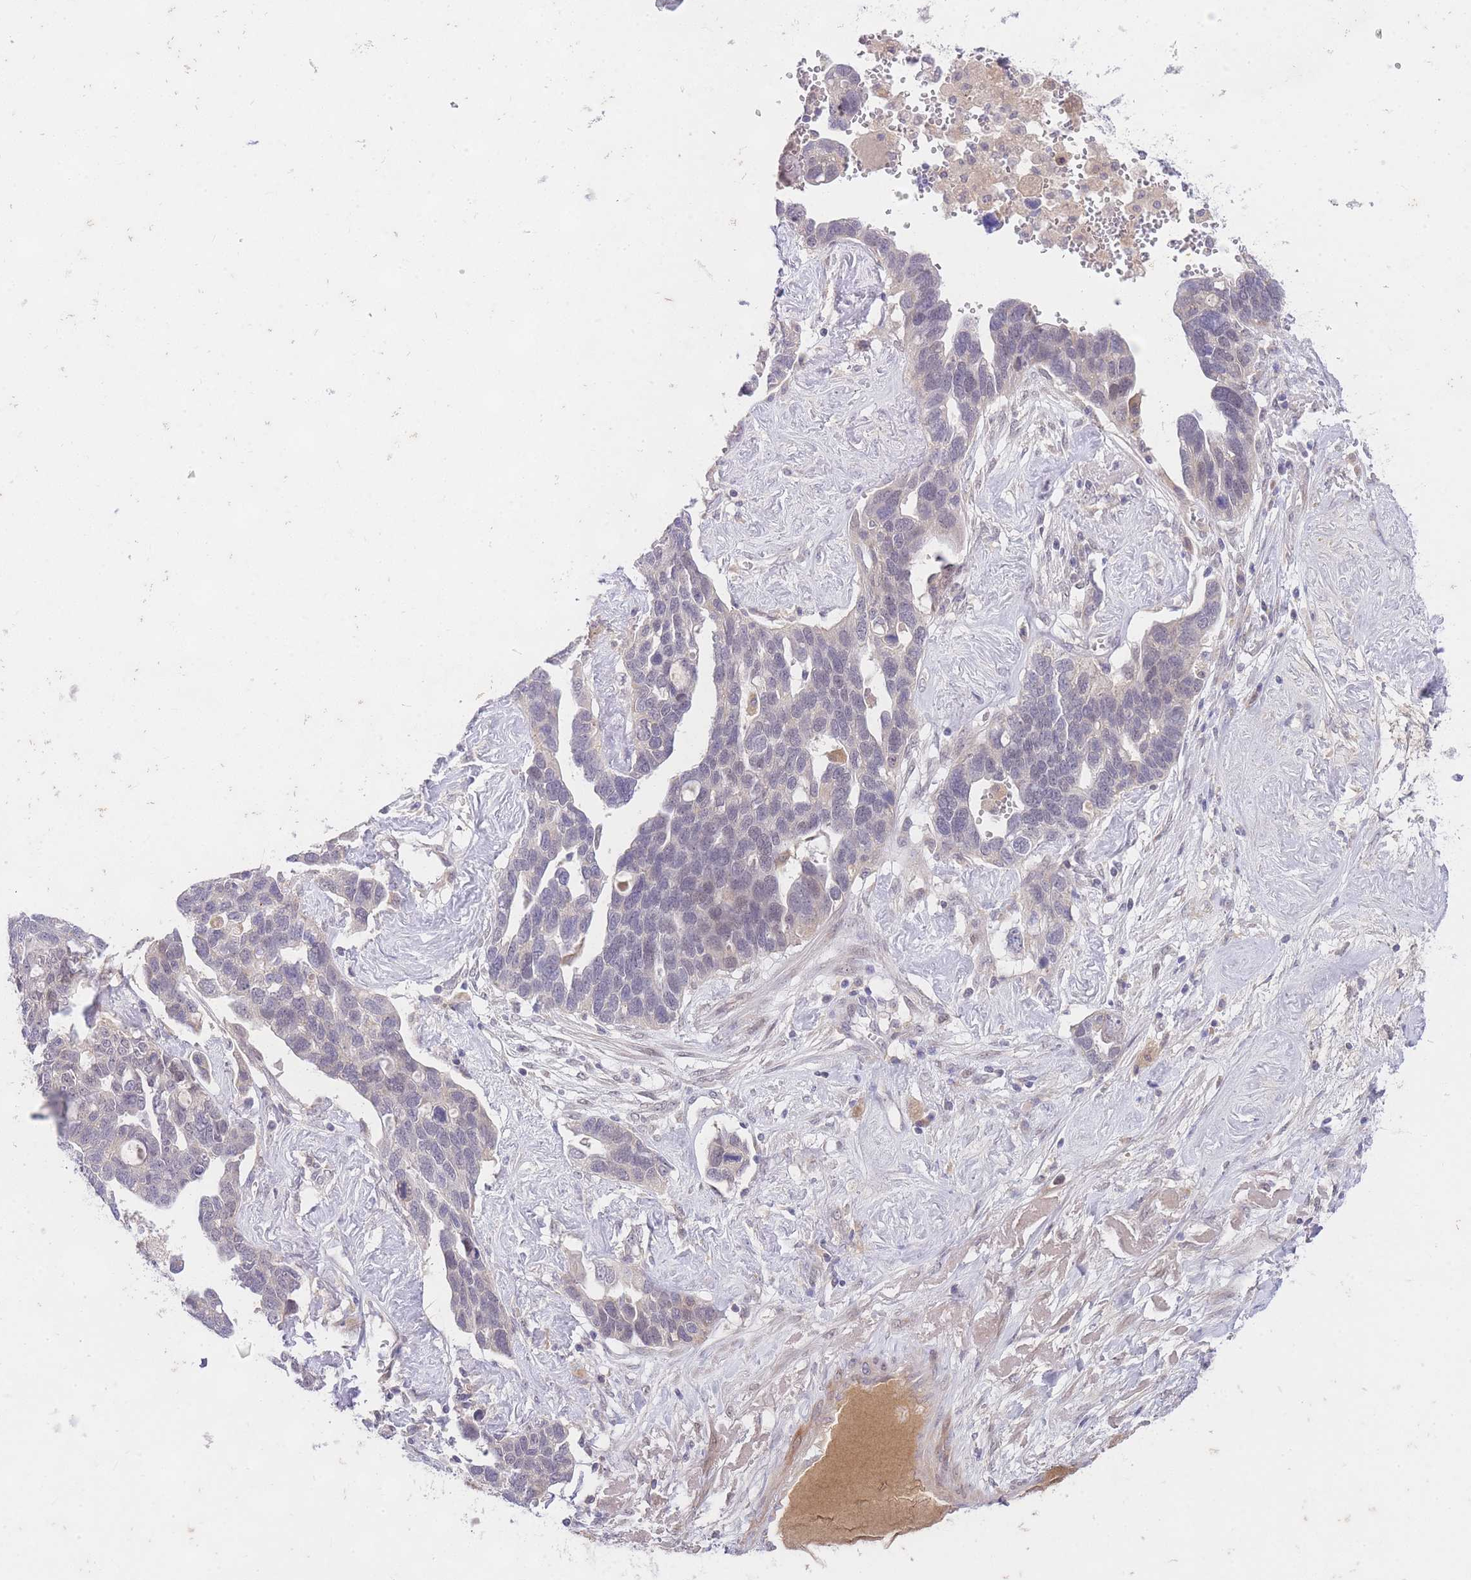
{"staining": {"intensity": "negative", "quantity": "none", "location": "none"}, "tissue": "ovarian cancer", "cell_type": "Tumor cells", "image_type": "cancer", "snomed": [{"axis": "morphology", "description": "Cystadenocarcinoma, serous, NOS"}, {"axis": "topography", "description": "Ovary"}], "caption": "Immunohistochemistry (IHC) histopathology image of ovarian cancer (serous cystadenocarcinoma) stained for a protein (brown), which shows no positivity in tumor cells.", "gene": "SLC25A33", "patient": {"sex": "female", "age": 54}}